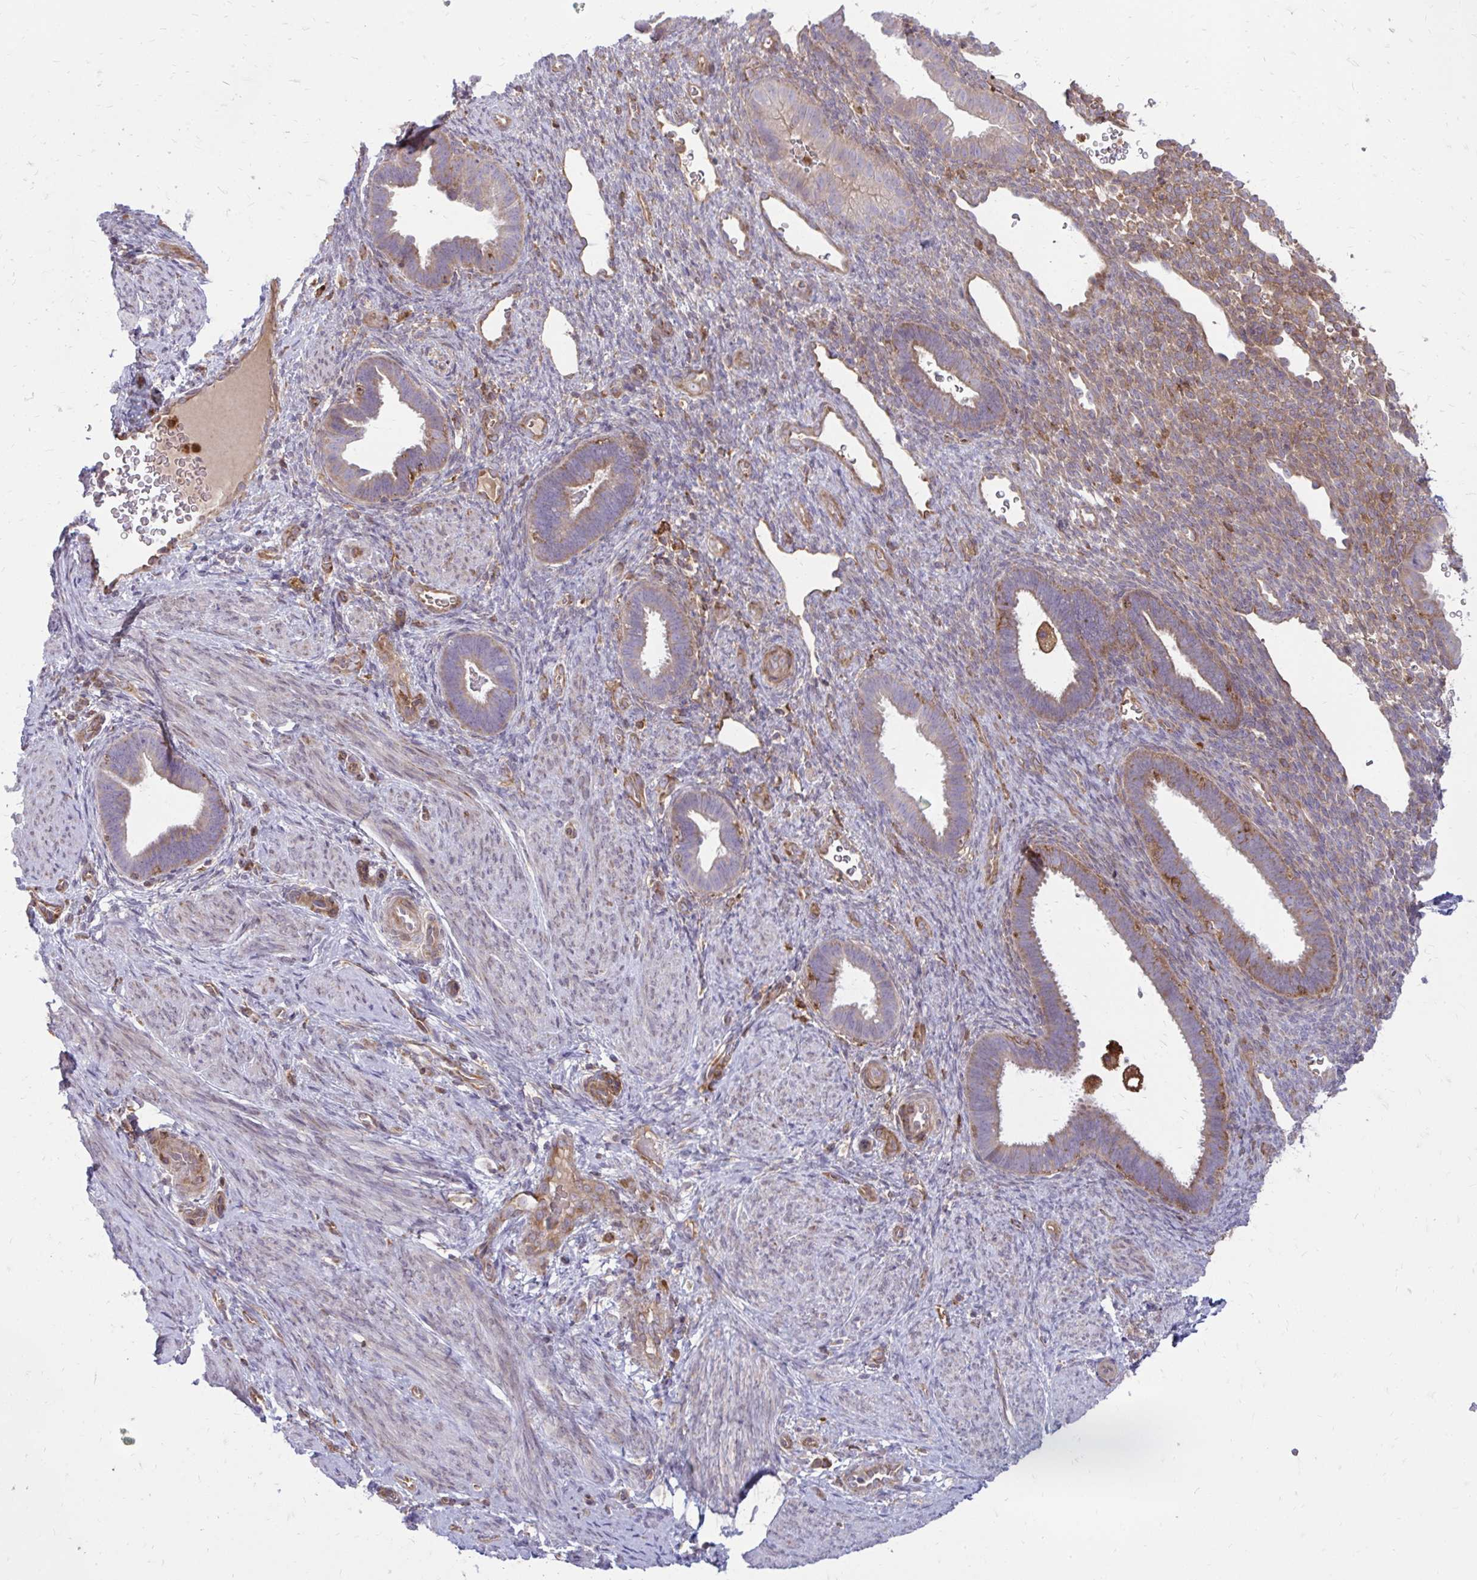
{"staining": {"intensity": "weak", "quantity": "<25%", "location": "cytoplasmic/membranous"}, "tissue": "endometrium", "cell_type": "Cells in endometrial stroma", "image_type": "normal", "snomed": [{"axis": "morphology", "description": "Normal tissue, NOS"}, {"axis": "topography", "description": "Endometrium"}], "caption": "IHC photomicrograph of benign human endometrium stained for a protein (brown), which reveals no staining in cells in endometrial stroma.", "gene": "ASAP1", "patient": {"sex": "female", "age": 34}}